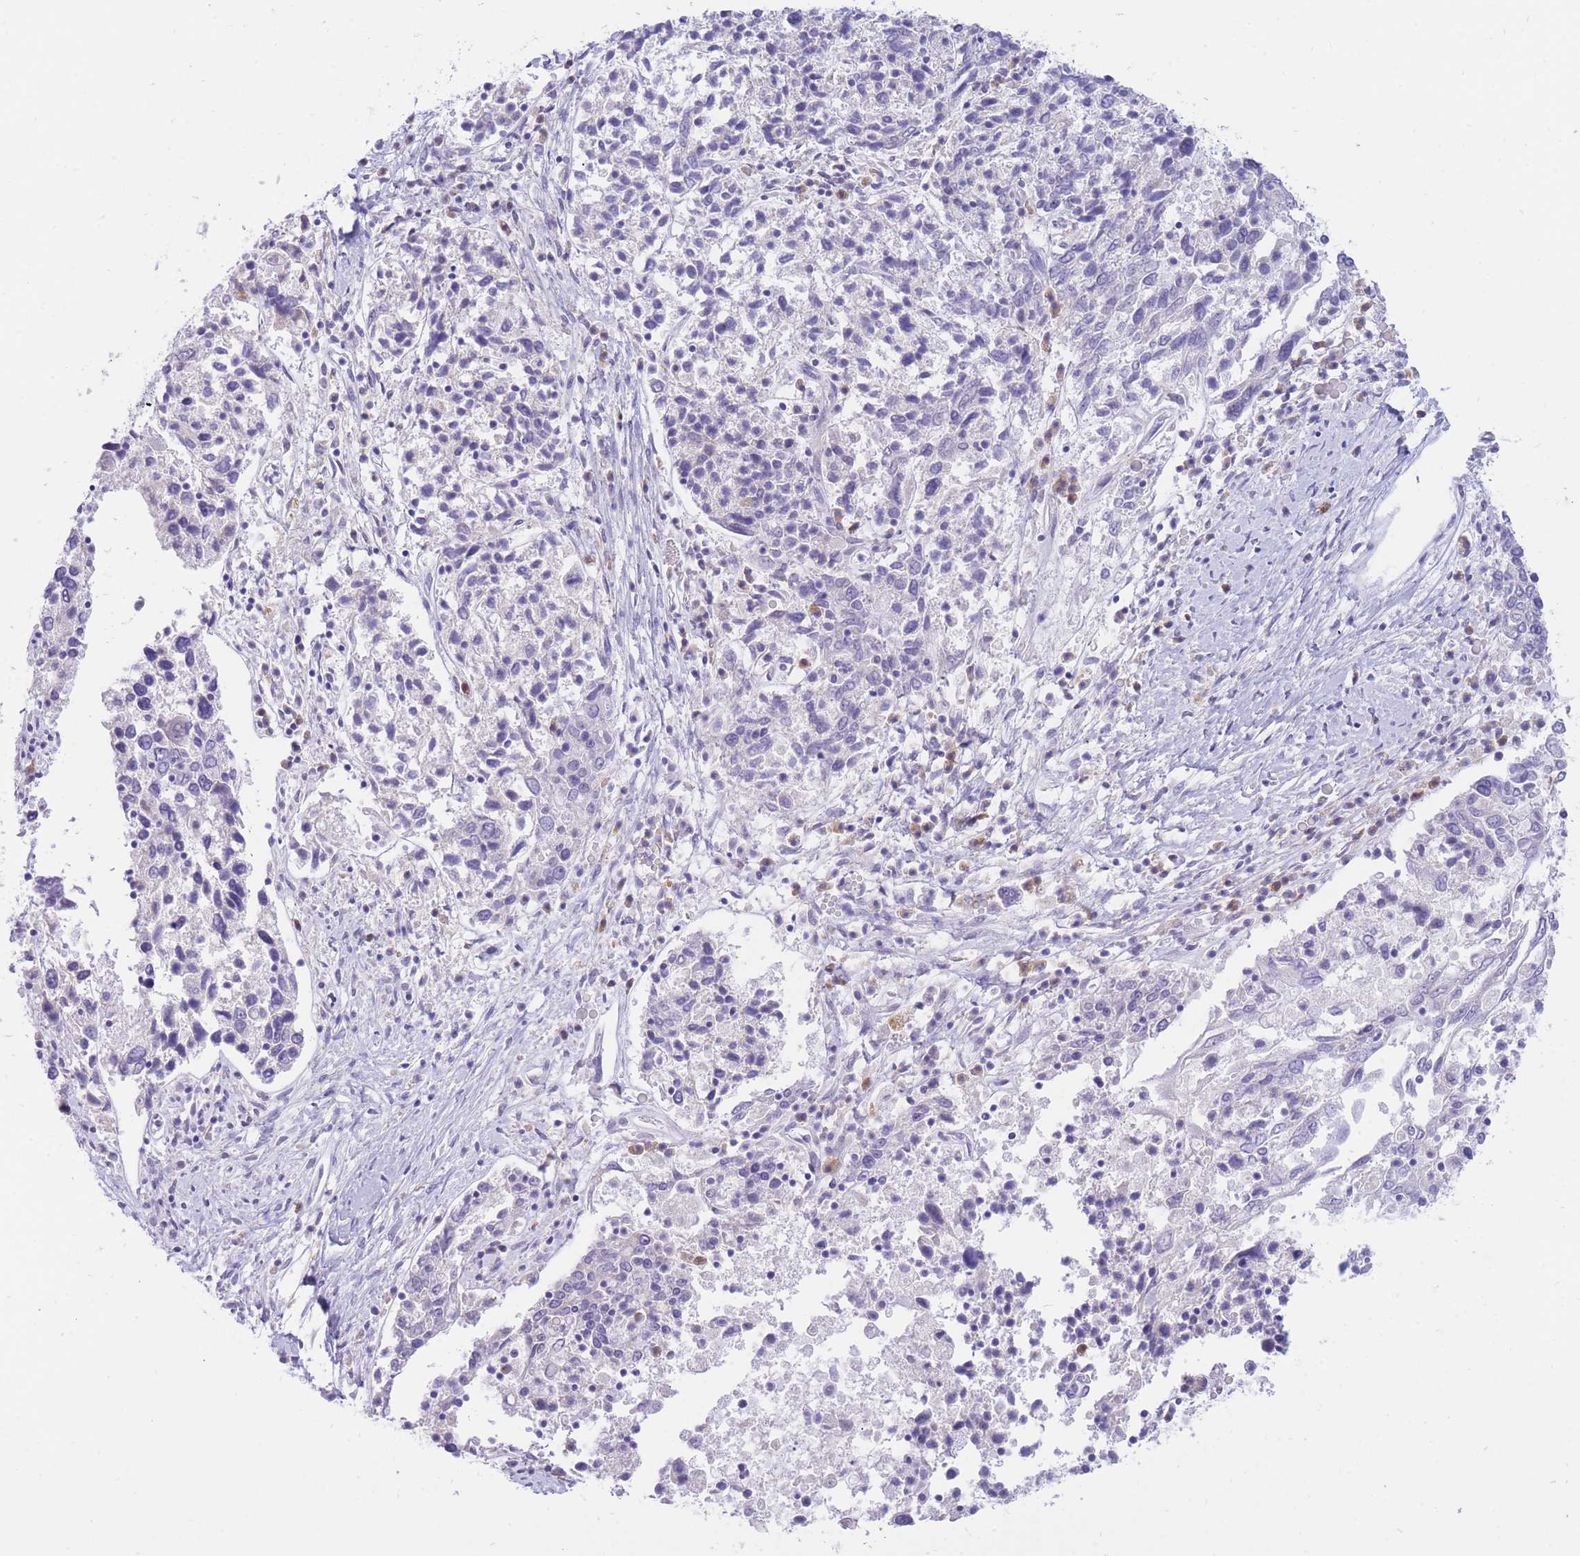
{"staining": {"intensity": "negative", "quantity": "none", "location": "none"}, "tissue": "ovarian cancer", "cell_type": "Tumor cells", "image_type": "cancer", "snomed": [{"axis": "morphology", "description": "Carcinoma, endometroid"}, {"axis": "topography", "description": "Ovary"}], "caption": "Tumor cells are negative for protein expression in human ovarian cancer (endometroid carcinoma).", "gene": "SSUH2", "patient": {"sex": "female", "age": 62}}